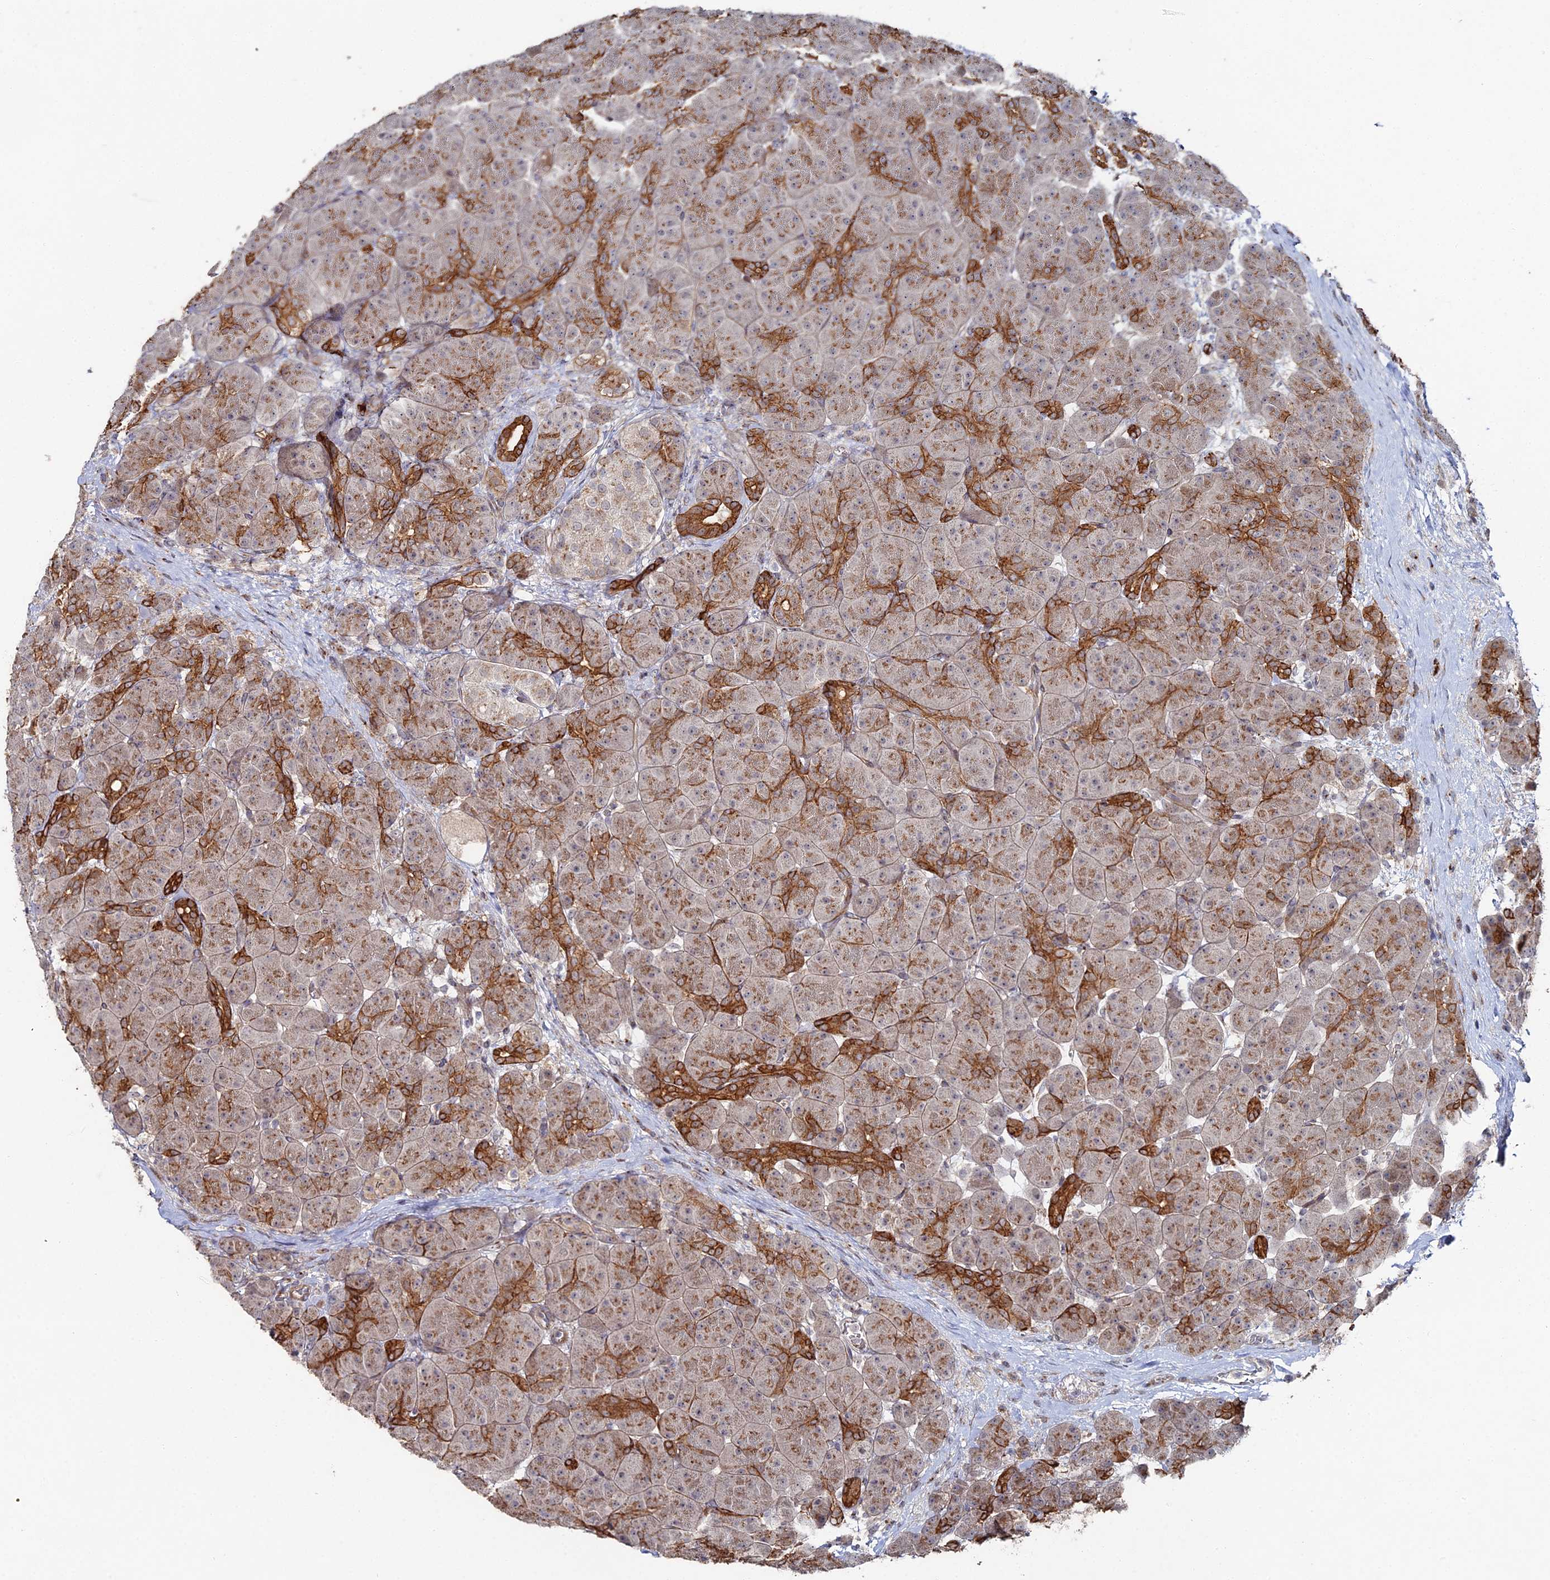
{"staining": {"intensity": "strong", "quantity": "25%-75%", "location": "cytoplasmic/membranous"}, "tissue": "pancreas", "cell_type": "Exocrine glandular cells", "image_type": "normal", "snomed": [{"axis": "morphology", "description": "Normal tissue, NOS"}, {"axis": "topography", "description": "Pancreas"}], "caption": "Exocrine glandular cells demonstrate strong cytoplasmic/membranous positivity in approximately 25%-75% of cells in unremarkable pancreas. The staining is performed using DAB brown chromogen to label protein expression. The nuclei are counter-stained blue using hematoxylin.", "gene": "SGMS1", "patient": {"sex": "male", "age": 66}}